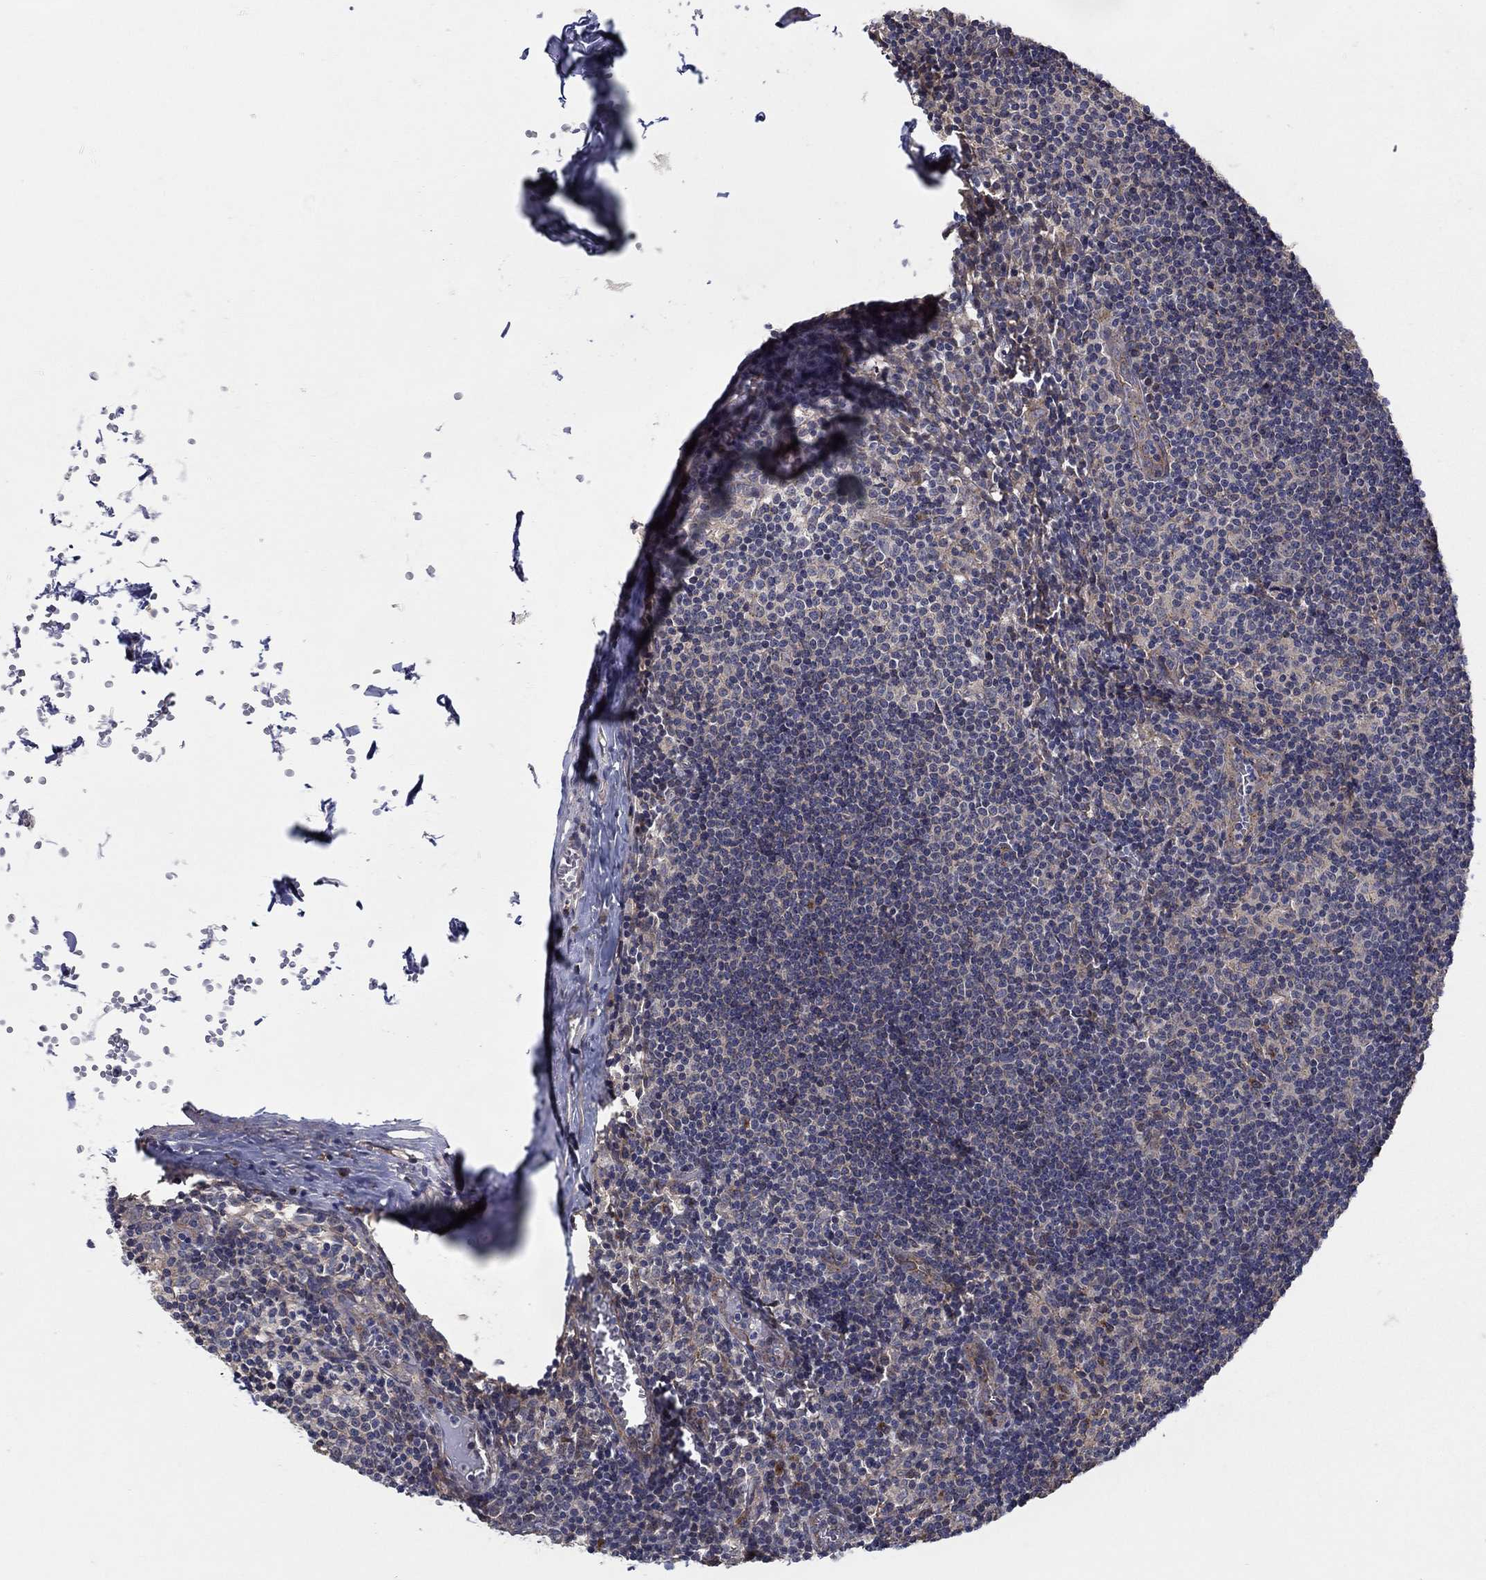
{"staining": {"intensity": "weak", "quantity": ">75%", "location": "cytoplasmic/membranous"}, "tissue": "lymph node", "cell_type": "Germinal center cells", "image_type": "normal", "snomed": [{"axis": "morphology", "description": "Normal tissue, NOS"}, {"axis": "topography", "description": "Lymph node"}], "caption": "A micrograph of lymph node stained for a protein demonstrates weak cytoplasmic/membranous brown staining in germinal center cells. (Stains: DAB (3,3'-diaminobenzidine) in brown, nuclei in blue, Microscopy: brightfield microscopy at high magnification).", "gene": "SH3RF1", "patient": {"sex": "male", "age": 59}}